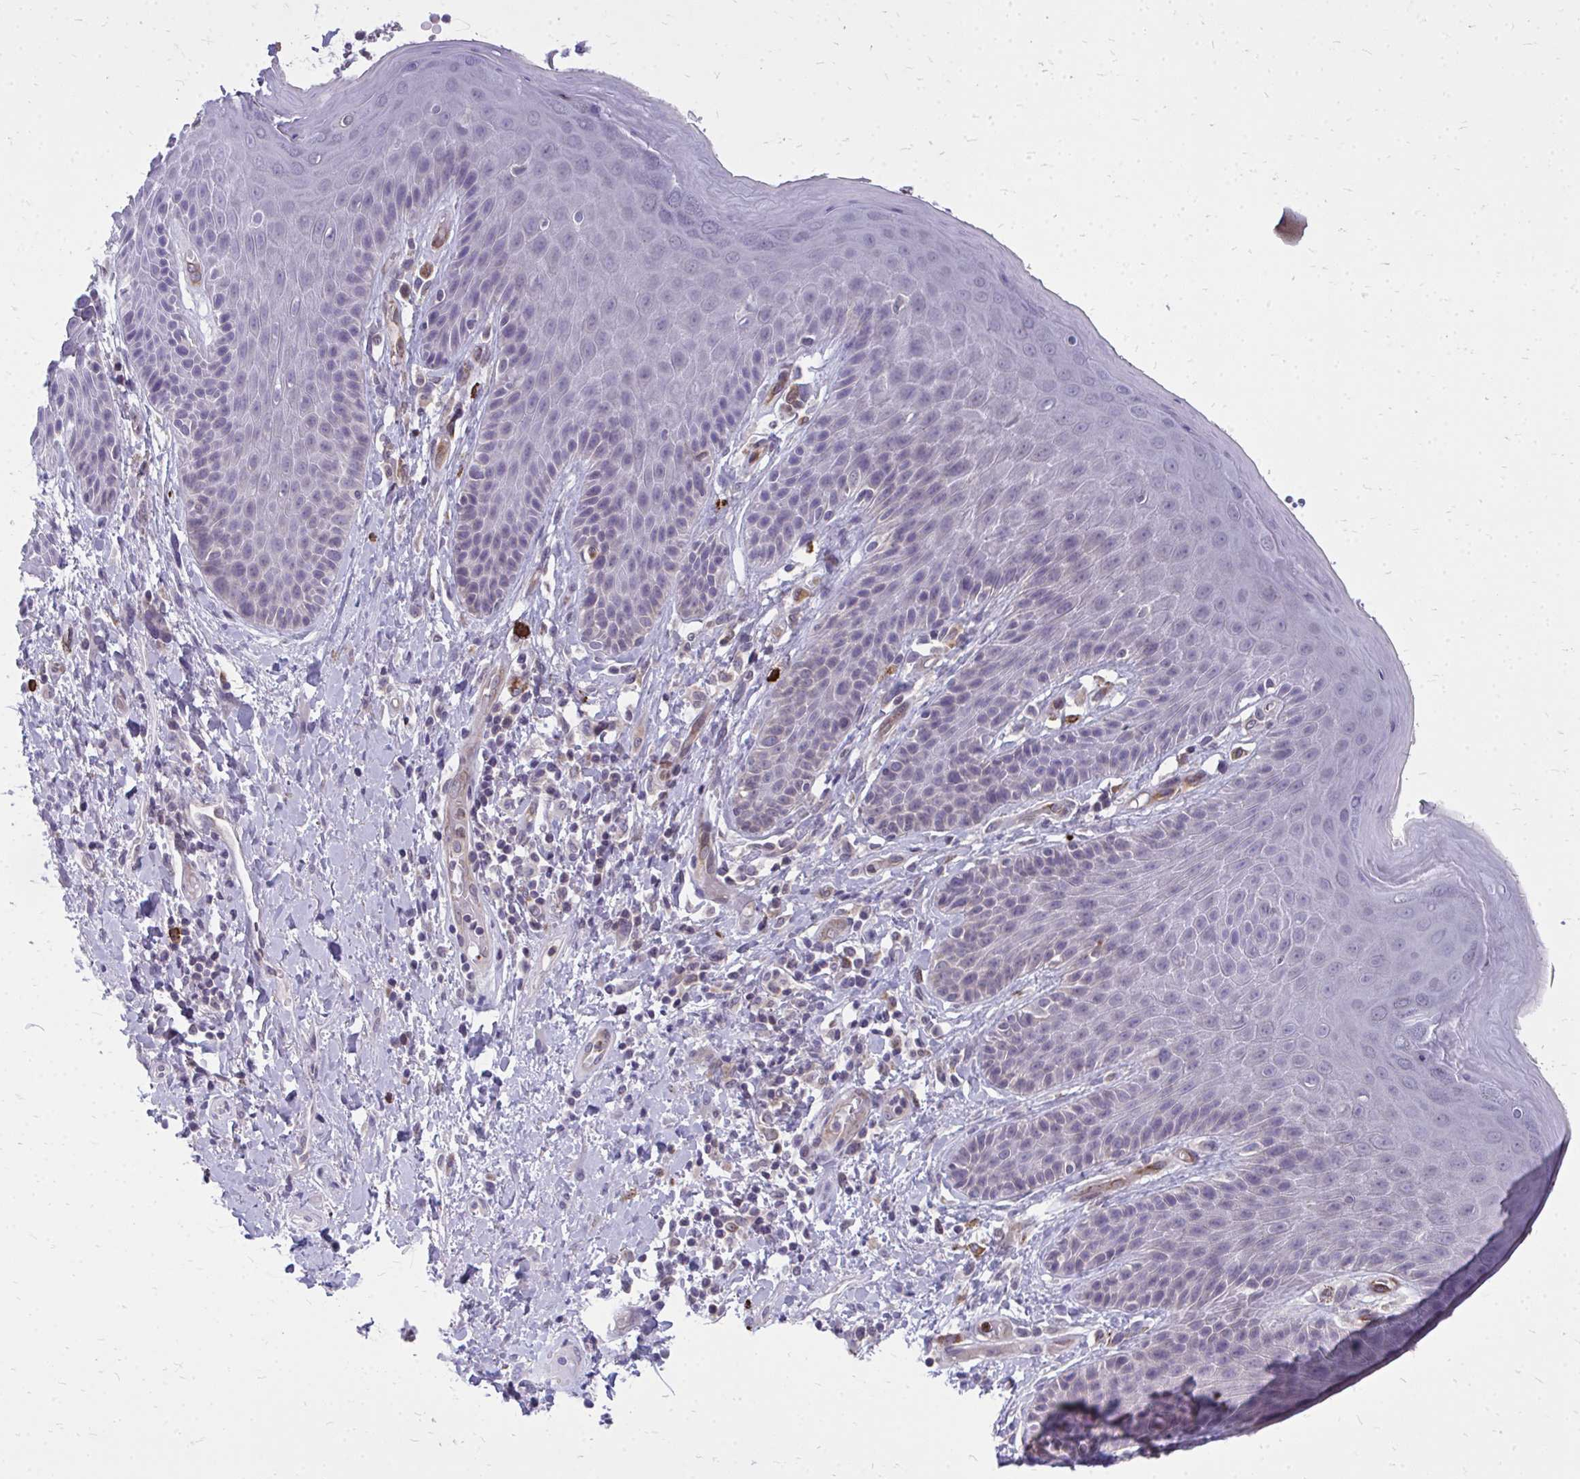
{"staining": {"intensity": "negative", "quantity": "none", "location": "none"}, "tissue": "skin", "cell_type": "Epidermal cells", "image_type": "normal", "snomed": [{"axis": "morphology", "description": "Normal tissue, NOS"}, {"axis": "topography", "description": "Anal"}, {"axis": "topography", "description": "Peripheral nerve tissue"}], "caption": "Immunohistochemical staining of normal human skin reveals no significant expression in epidermal cells.", "gene": "ACSL5", "patient": {"sex": "male", "age": 51}}